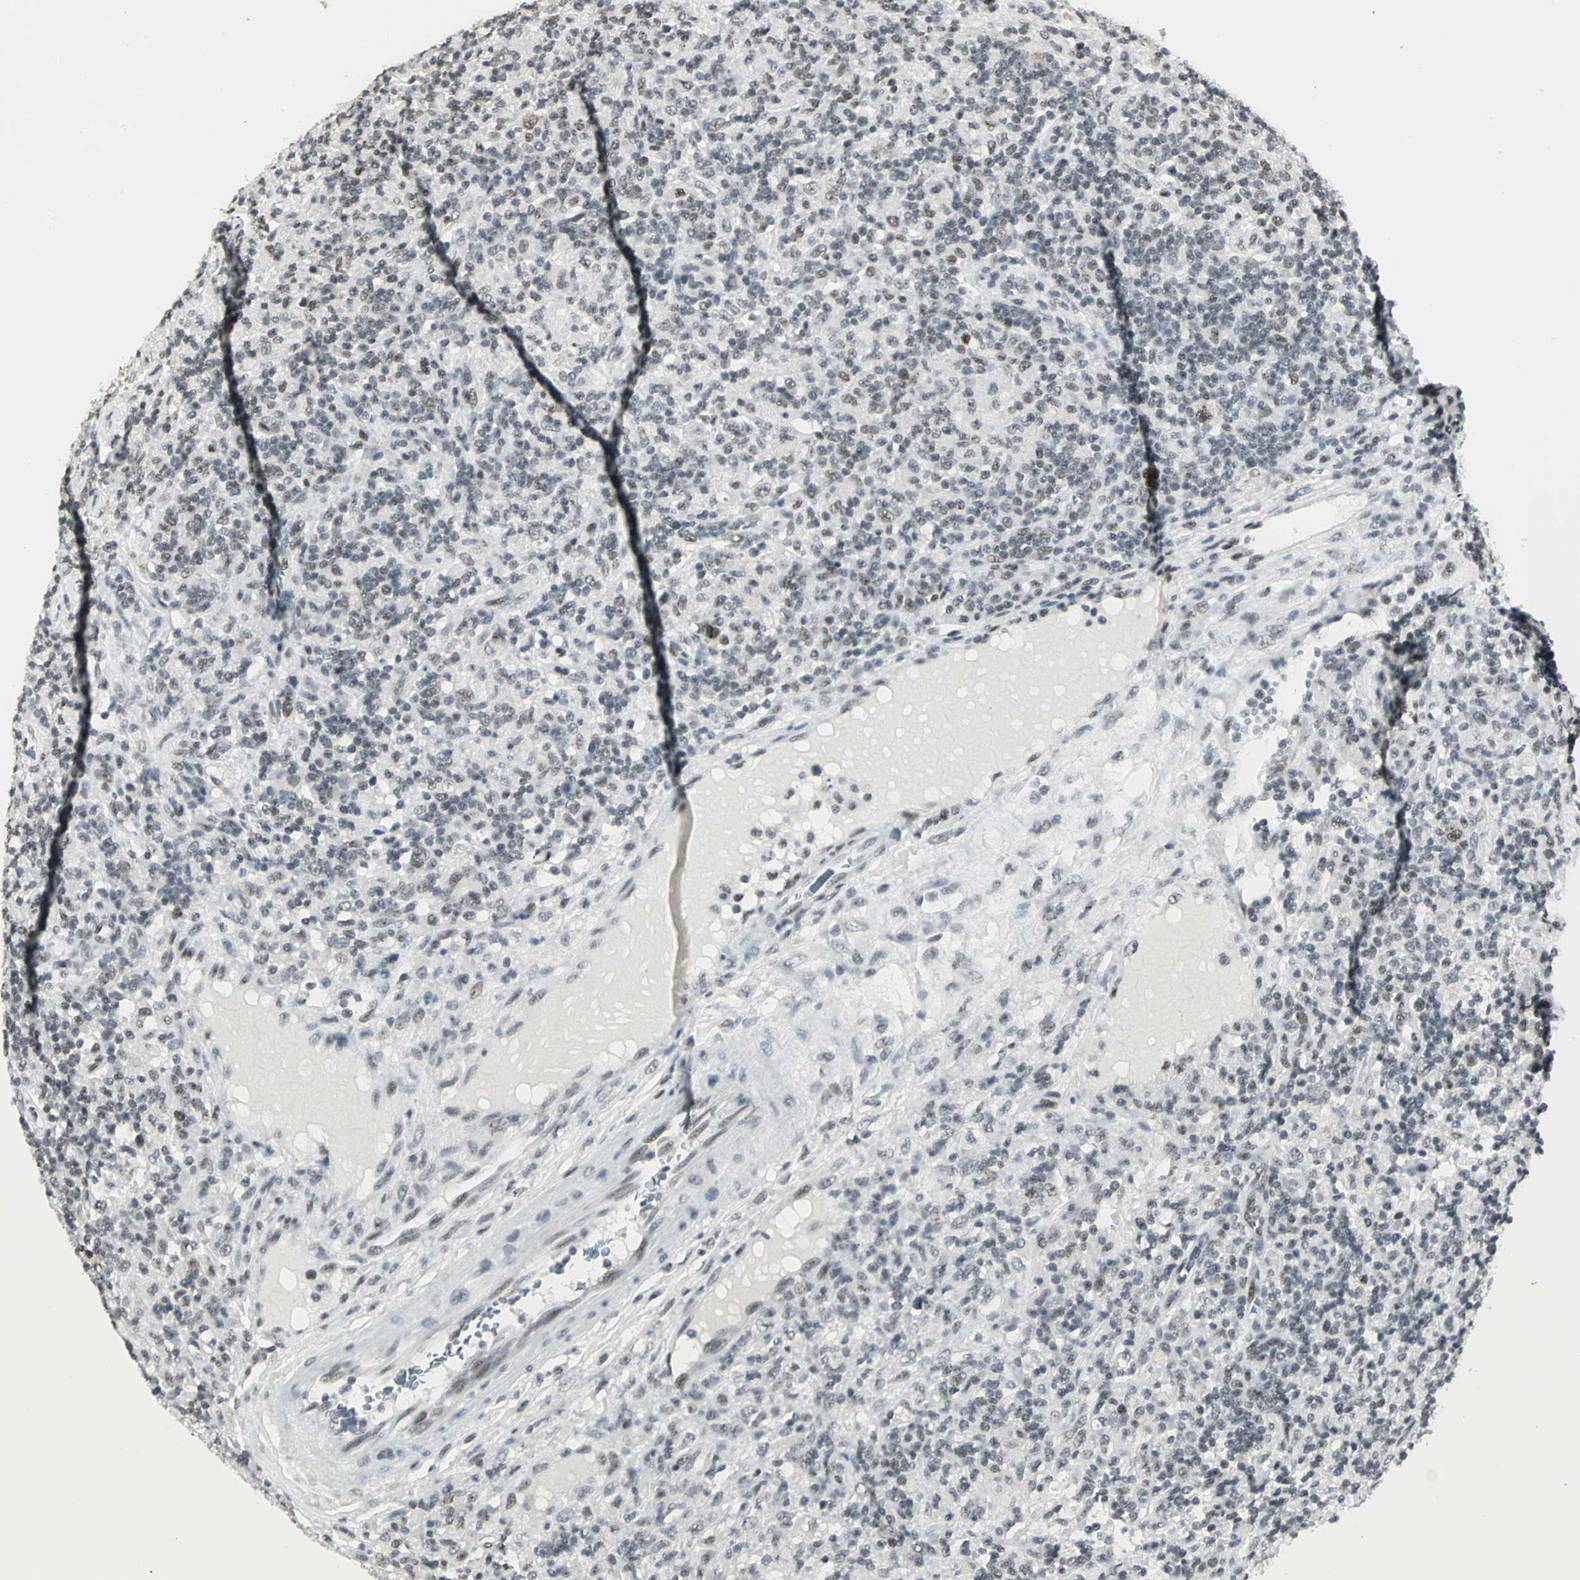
{"staining": {"intensity": "weak", "quantity": "<25%", "location": "nuclear"}, "tissue": "lymphoma", "cell_type": "Tumor cells", "image_type": "cancer", "snomed": [{"axis": "morphology", "description": "Hodgkin's disease, NOS"}, {"axis": "topography", "description": "Lymph node"}], "caption": "Tumor cells are negative for brown protein staining in lymphoma.", "gene": "CBX3", "patient": {"sex": "male", "age": 70}}